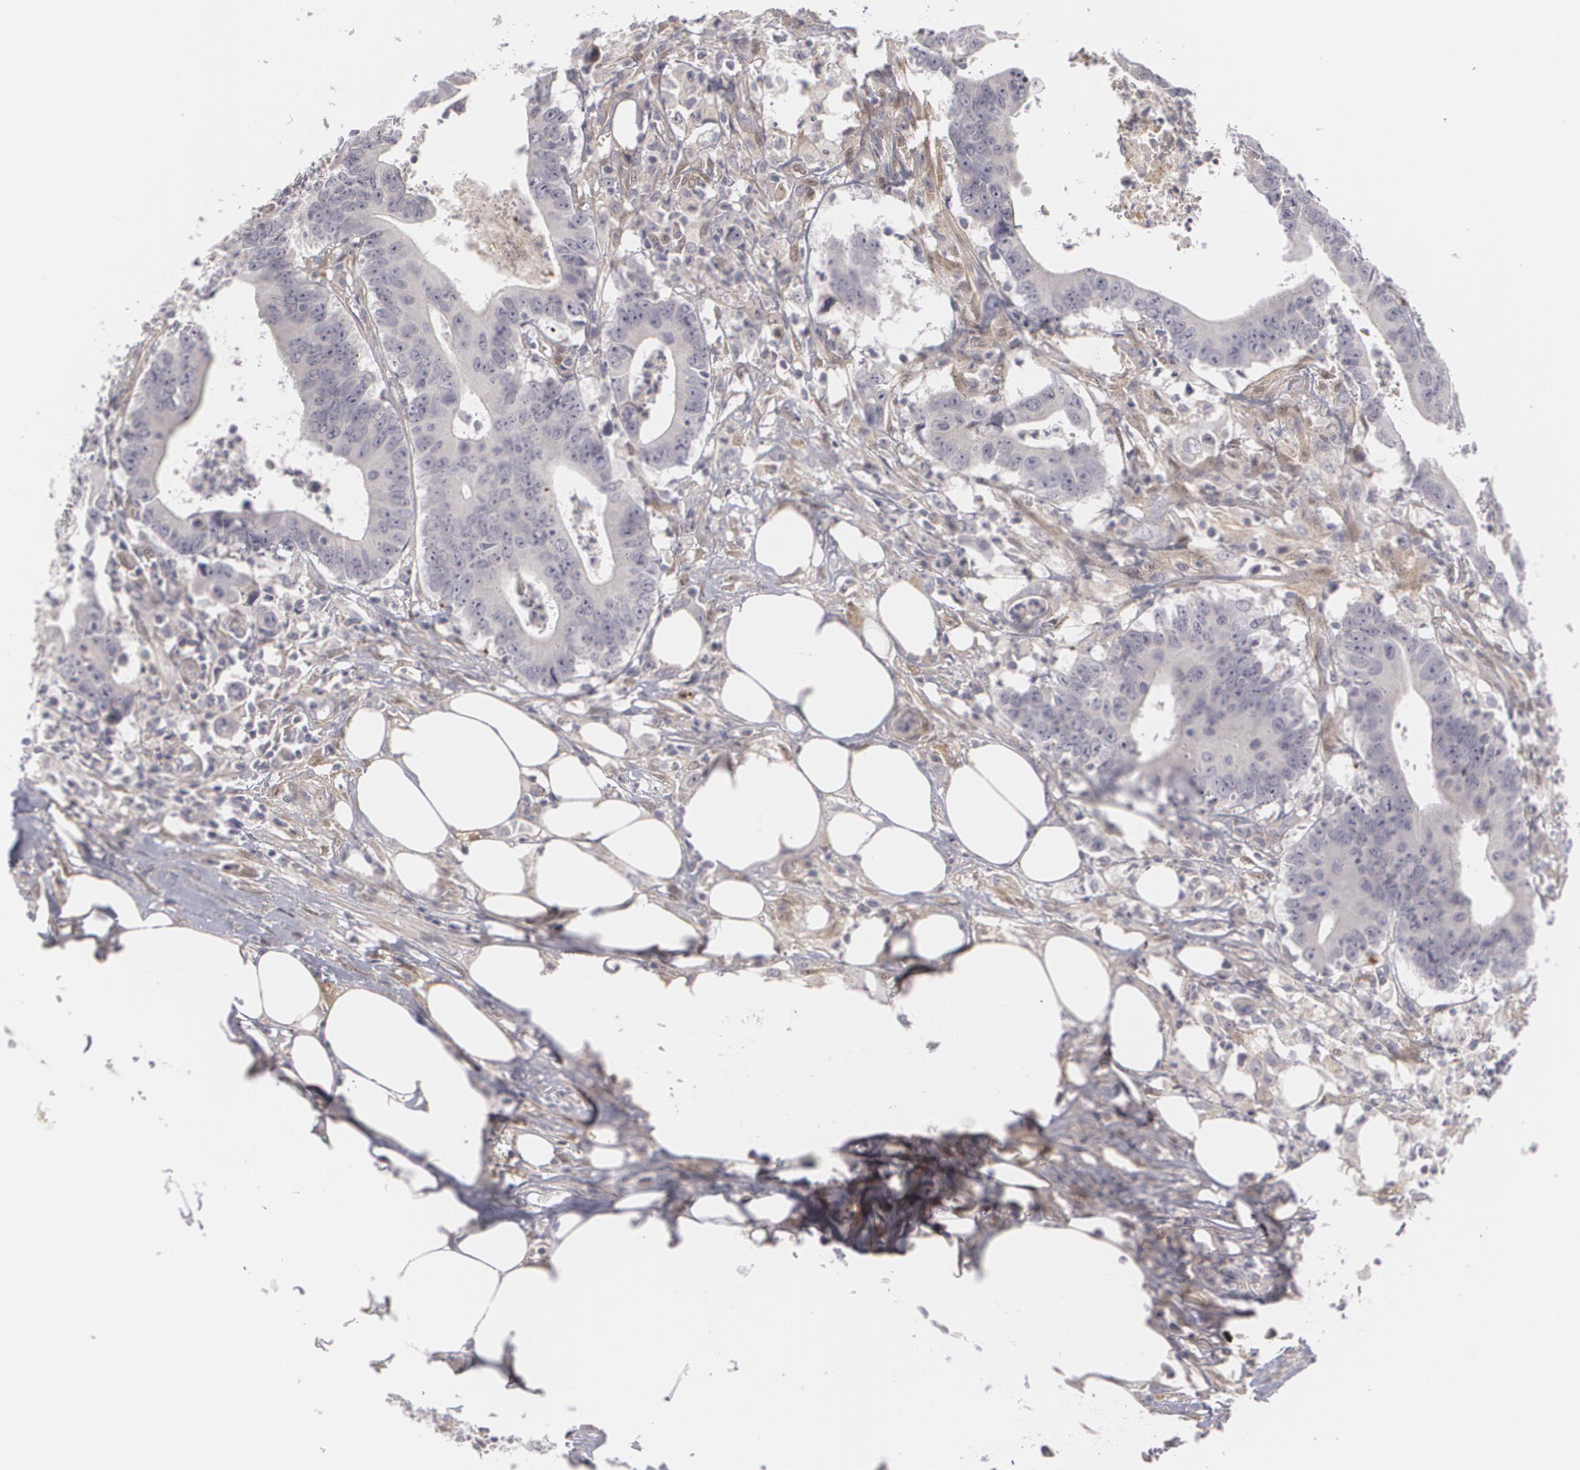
{"staining": {"intensity": "negative", "quantity": "none", "location": "none"}, "tissue": "colorectal cancer", "cell_type": "Tumor cells", "image_type": "cancer", "snomed": [{"axis": "morphology", "description": "Adenocarcinoma, NOS"}, {"axis": "topography", "description": "Colon"}], "caption": "This is an immunohistochemistry (IHC) micrograph of colorectal cancer (adenocarcinoma). There is no staining in tumor cells.", "gene": "EFS", "patient": {"sex": "male", "age": 55}}